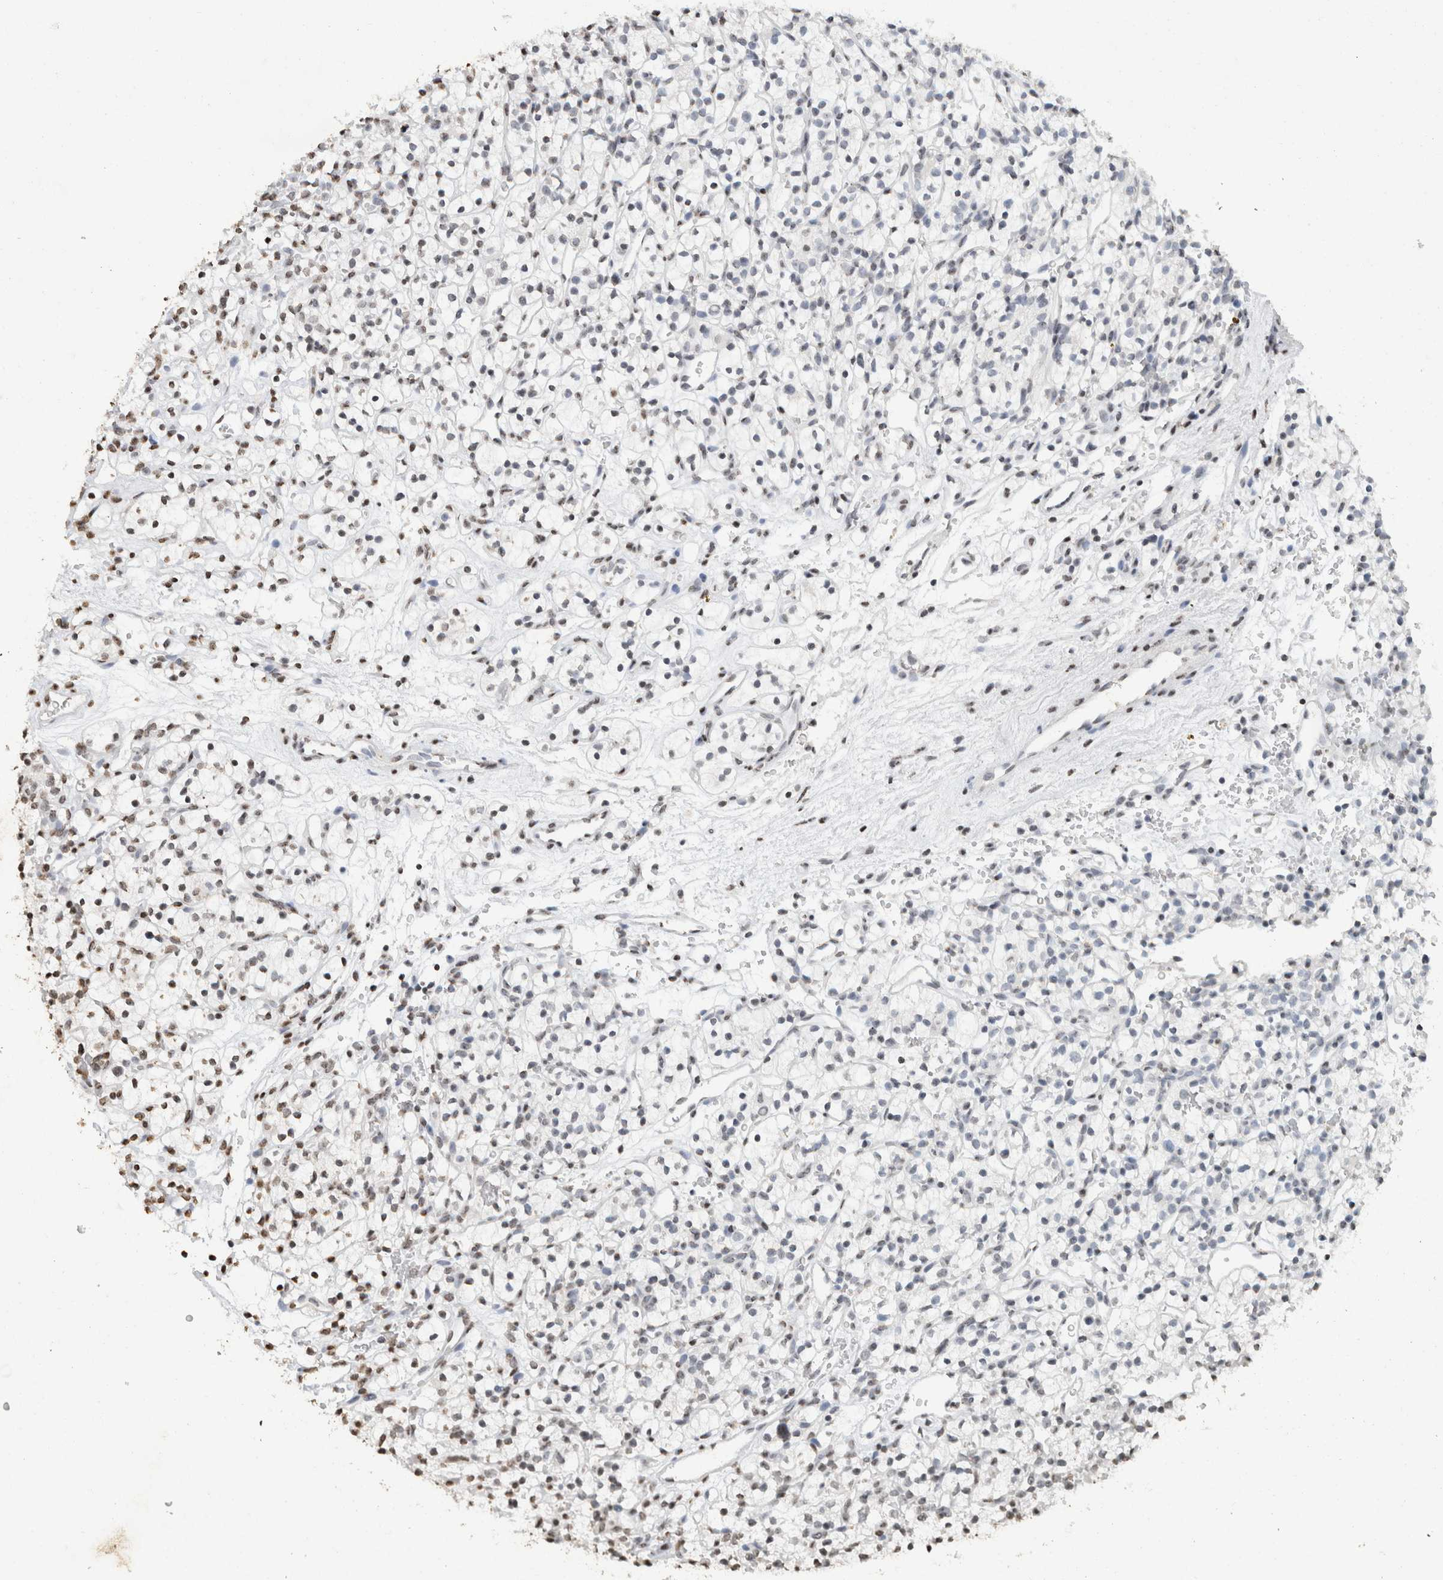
{"staining": {"intensity": "weak", "quantity": "25%-75%", "location": "nuclear"}, "tissue": "renal cancer", "cell_type": "Tumor cells", "image_type": "cancer", "snomed": [{"axis": "morphology", "description": "Adenocarcinoma, NOS"}, {"axis": "topography", "description": "Kidney"}], "caption": "A brown stain shows weak nuclear staining of a protein in renal cancer tumor cells. Using DAB (brown) and hematoxylin (blue) stains, captured at high magnification using brightfield microscopy.", "gene": "CNTN1", "patient": {"sex": "female", "age": 57}}